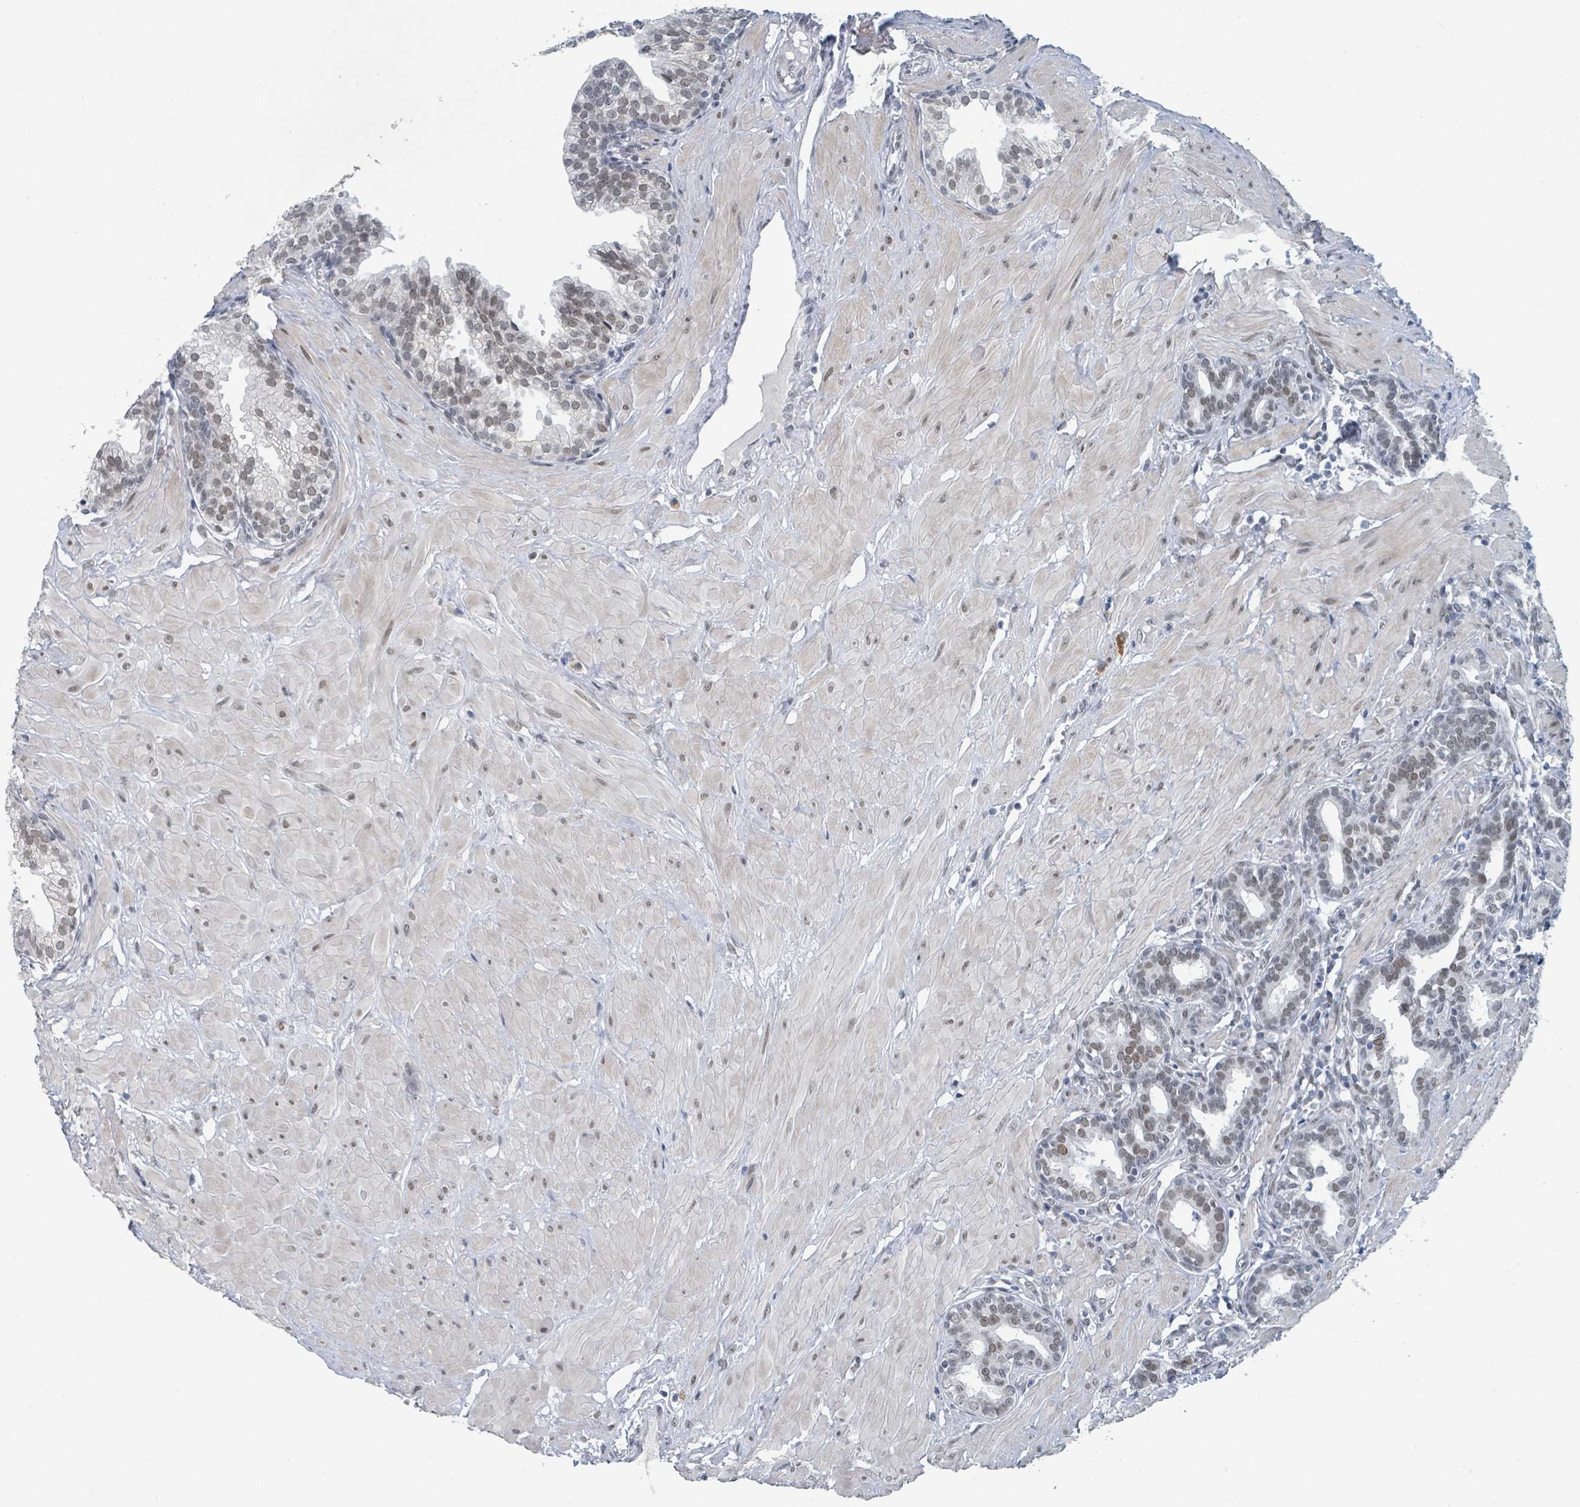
{"staining": {"intensity": "moderate", "quantity": "25%-75%", "location": "nuclear"}, "tissue": "prostate", "cell_type": "Glandular cells", "image_type": "normal", "snomed": [{"axis": "morphology", "description": "Normal tissue, NOS"}, {"axis": "topography", "description": "Prostate"}, {"axis": "topography", "description": "Peripheral nerve tissue"}], "caption": "Brown immunohistochemical staining in unremarkable prostate shows moderate nuclear expression in about 25%-75% of glandular cells.", "gene": "EHMT2", "patient": {"sex": "male", "age": 55}}